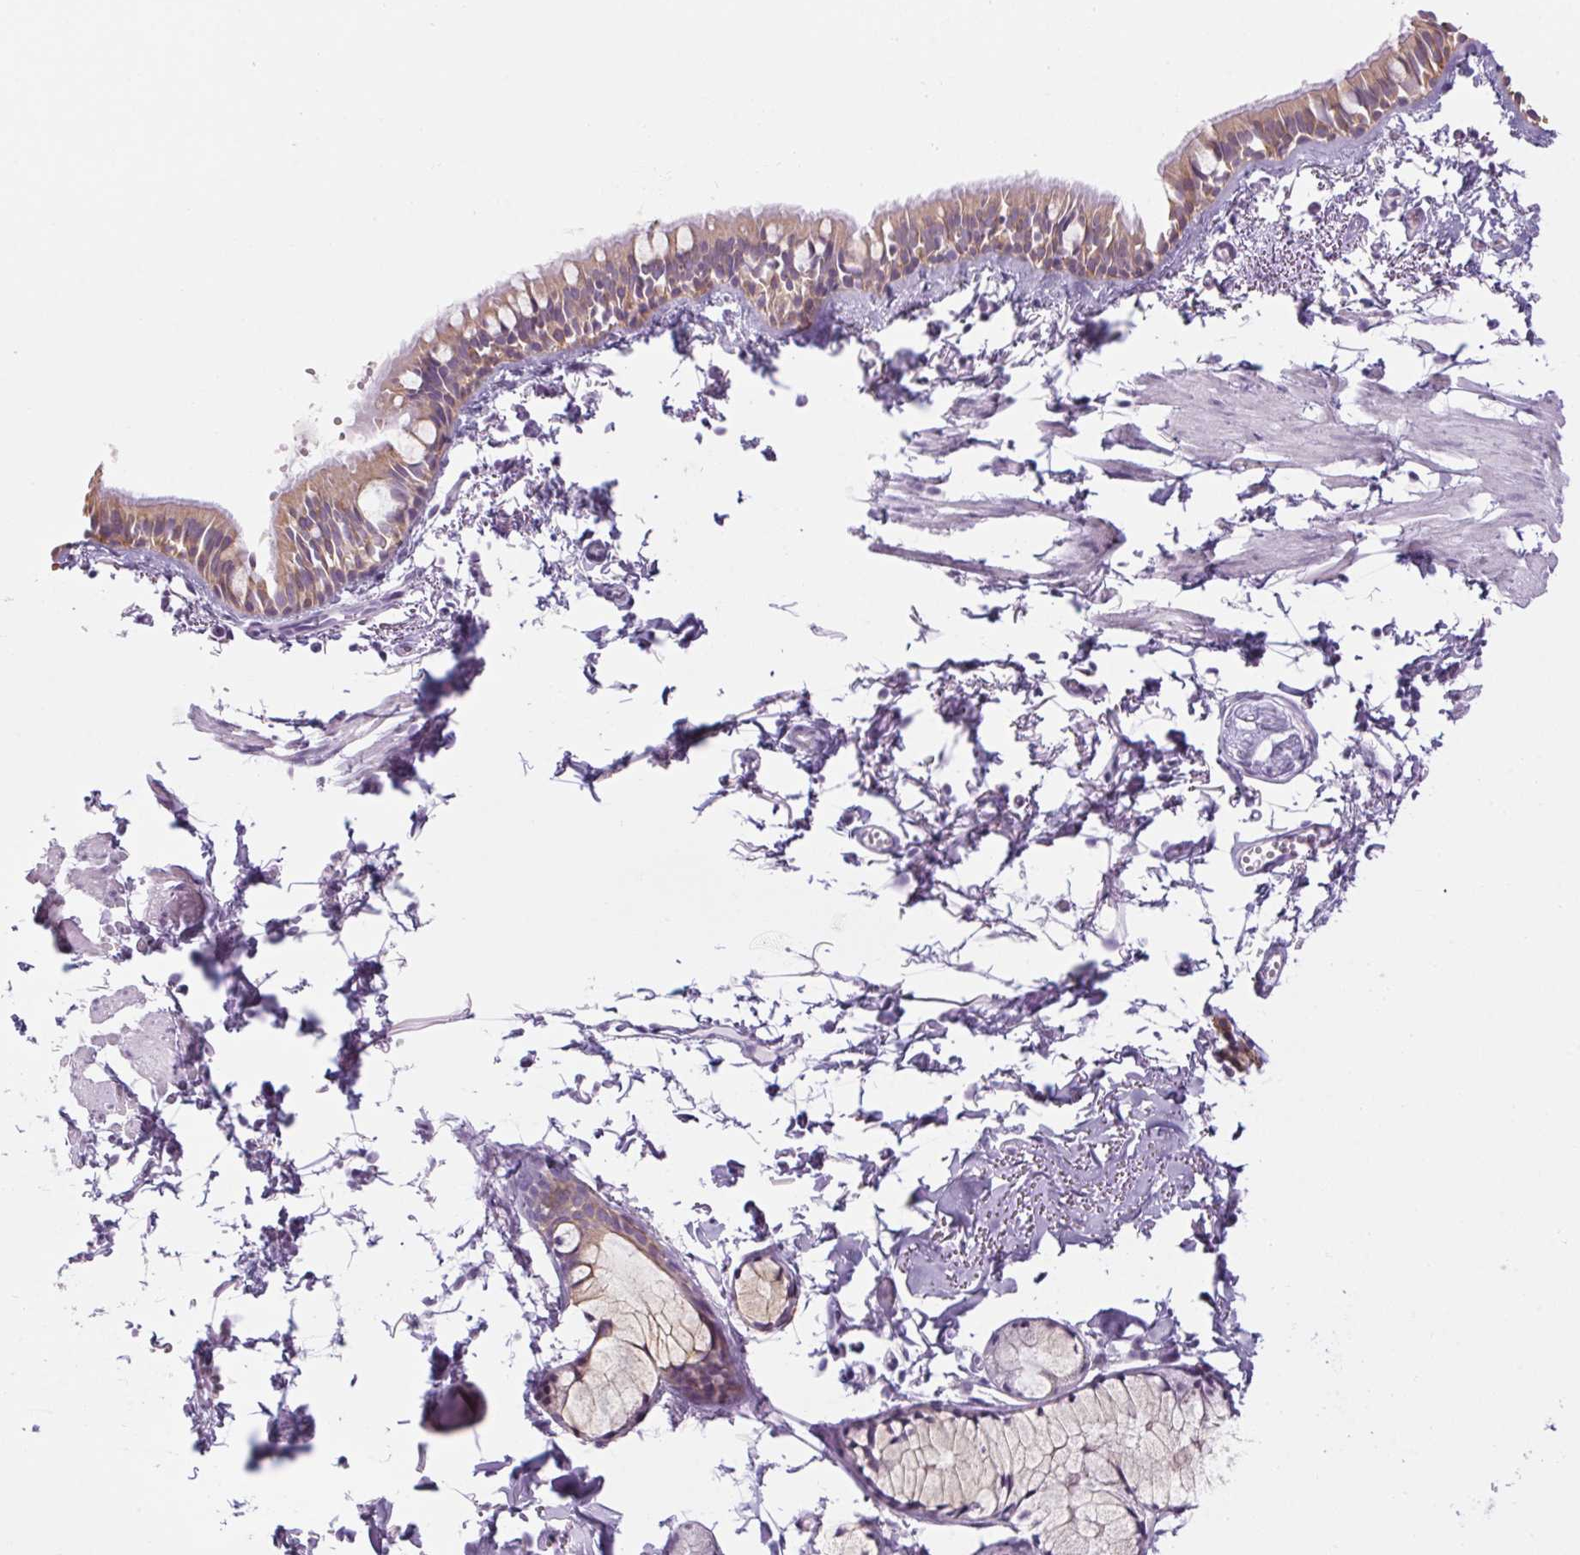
{"staining": {"intensity": "weak", "quantity": ">75%", "location": "cytoplasmic/membranous"}, "tissue": "bronchus", "cell_type": "Respiratory epithelial cells", "image_type": "normal", "snomed": [{"axis": "morphology", "description": "Normal tissue, NOS"}, {"axis": "topography", "description": "Bronchus"}], "caption": "High-magnification brightfield microscopy of unremarkable bronchus stained with DAB (3,3'-diaminobenzidine) (brown) and counterstained with hematoxylin (blue). respiratory epithelial cells exhibit weak cytoplasmic/membranous expression is seen in about>75% of cells.", "gene": "RPTN", "patient": {"sex": "female", "age": 59}}